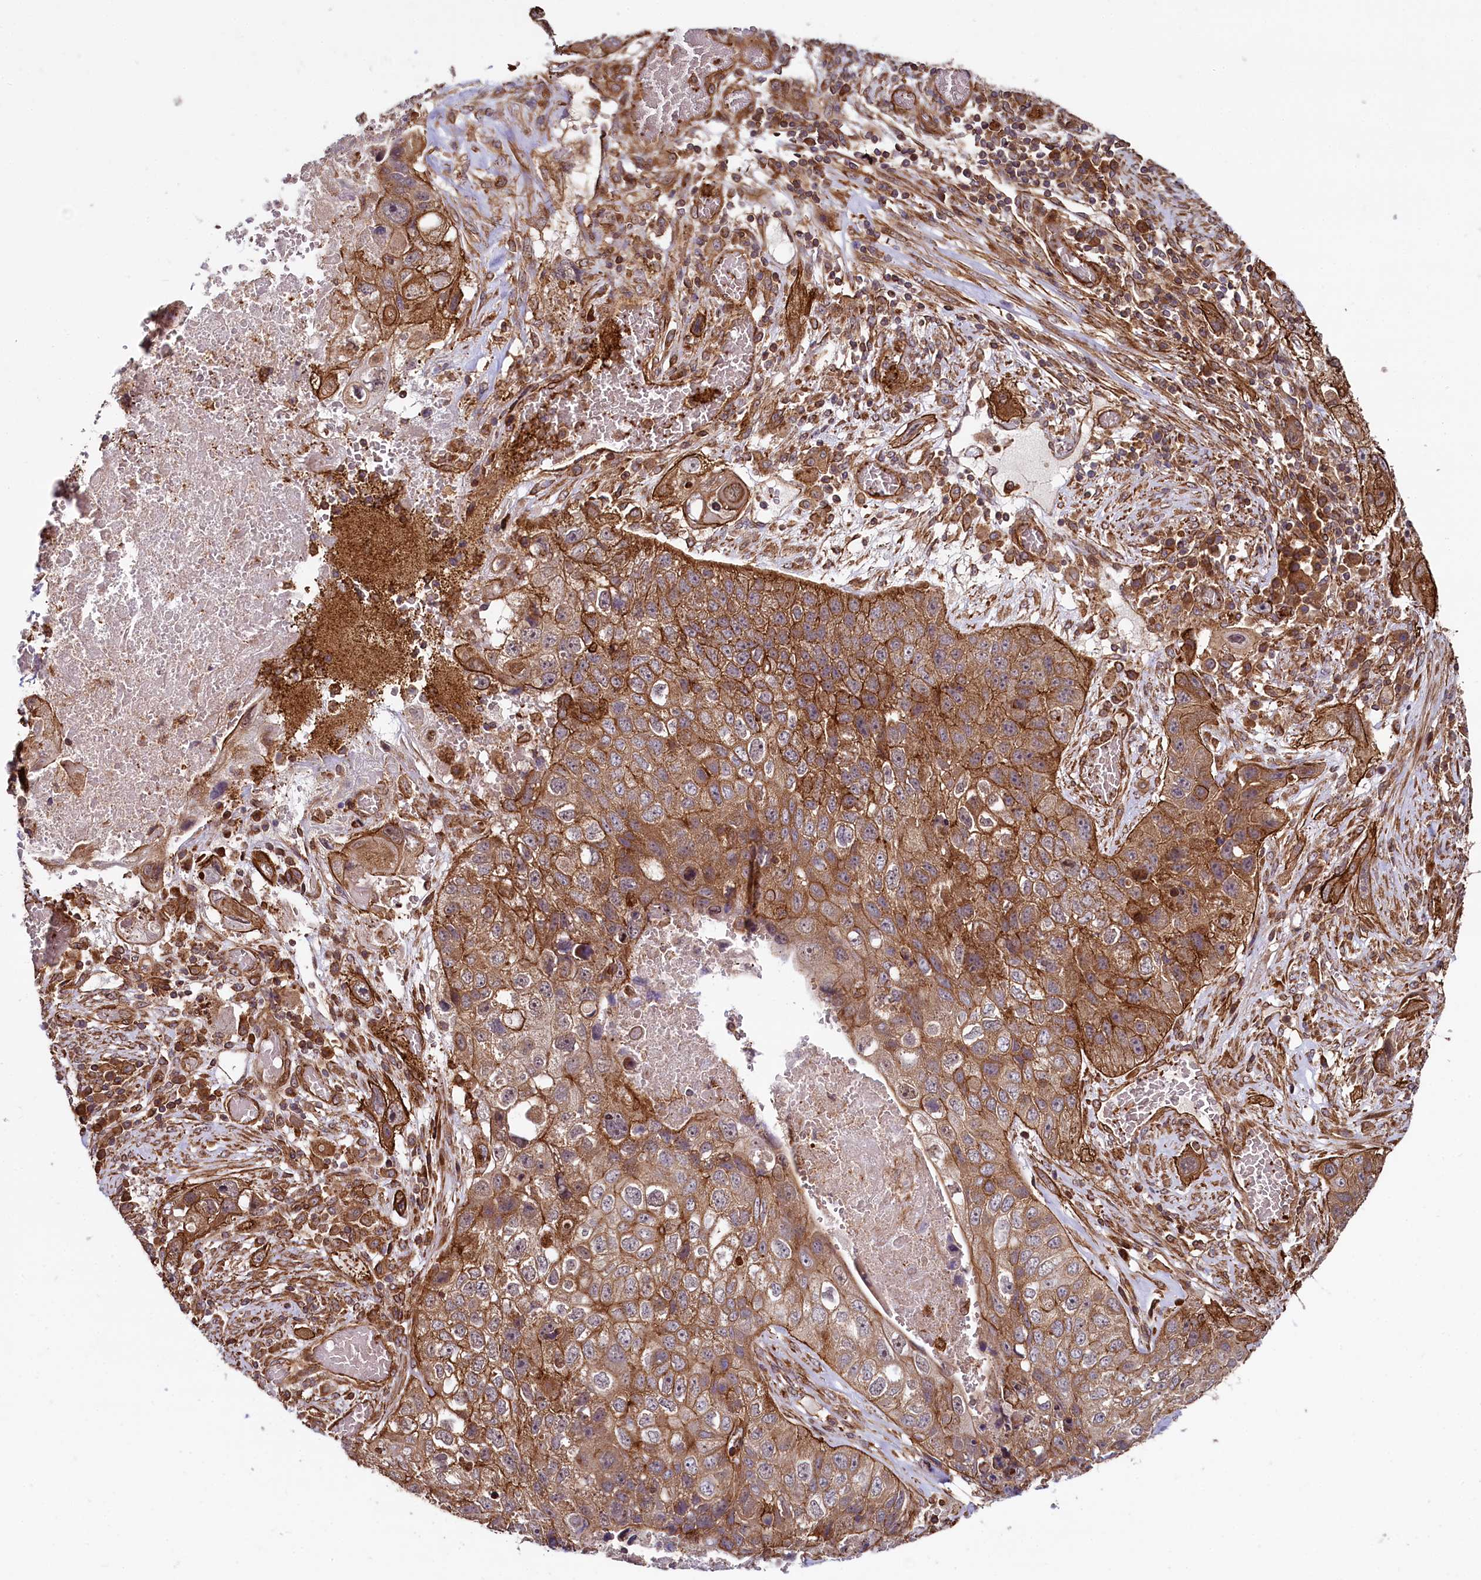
{"staining": {"intensity": "strong", "quantity": ">75%", "location": "cytoplasmic/membranous"}, "tissue": "lung cancer", "cell_type": "Tumor cells", "image_type": "cancer", "snomed": [{"axis": "morphology", "description": "Squamous cell carcinoma, NOS"}, {"axis": "topography", "description": "Lung"}], "caption": "Immunohistochemical staining of lung cancer displays high levels of strong cytoplasmic/membranous staining in approximately >75% of tumor cells.", "gene": "SVIP", "patient": {"sex": "male", "age": 61}}